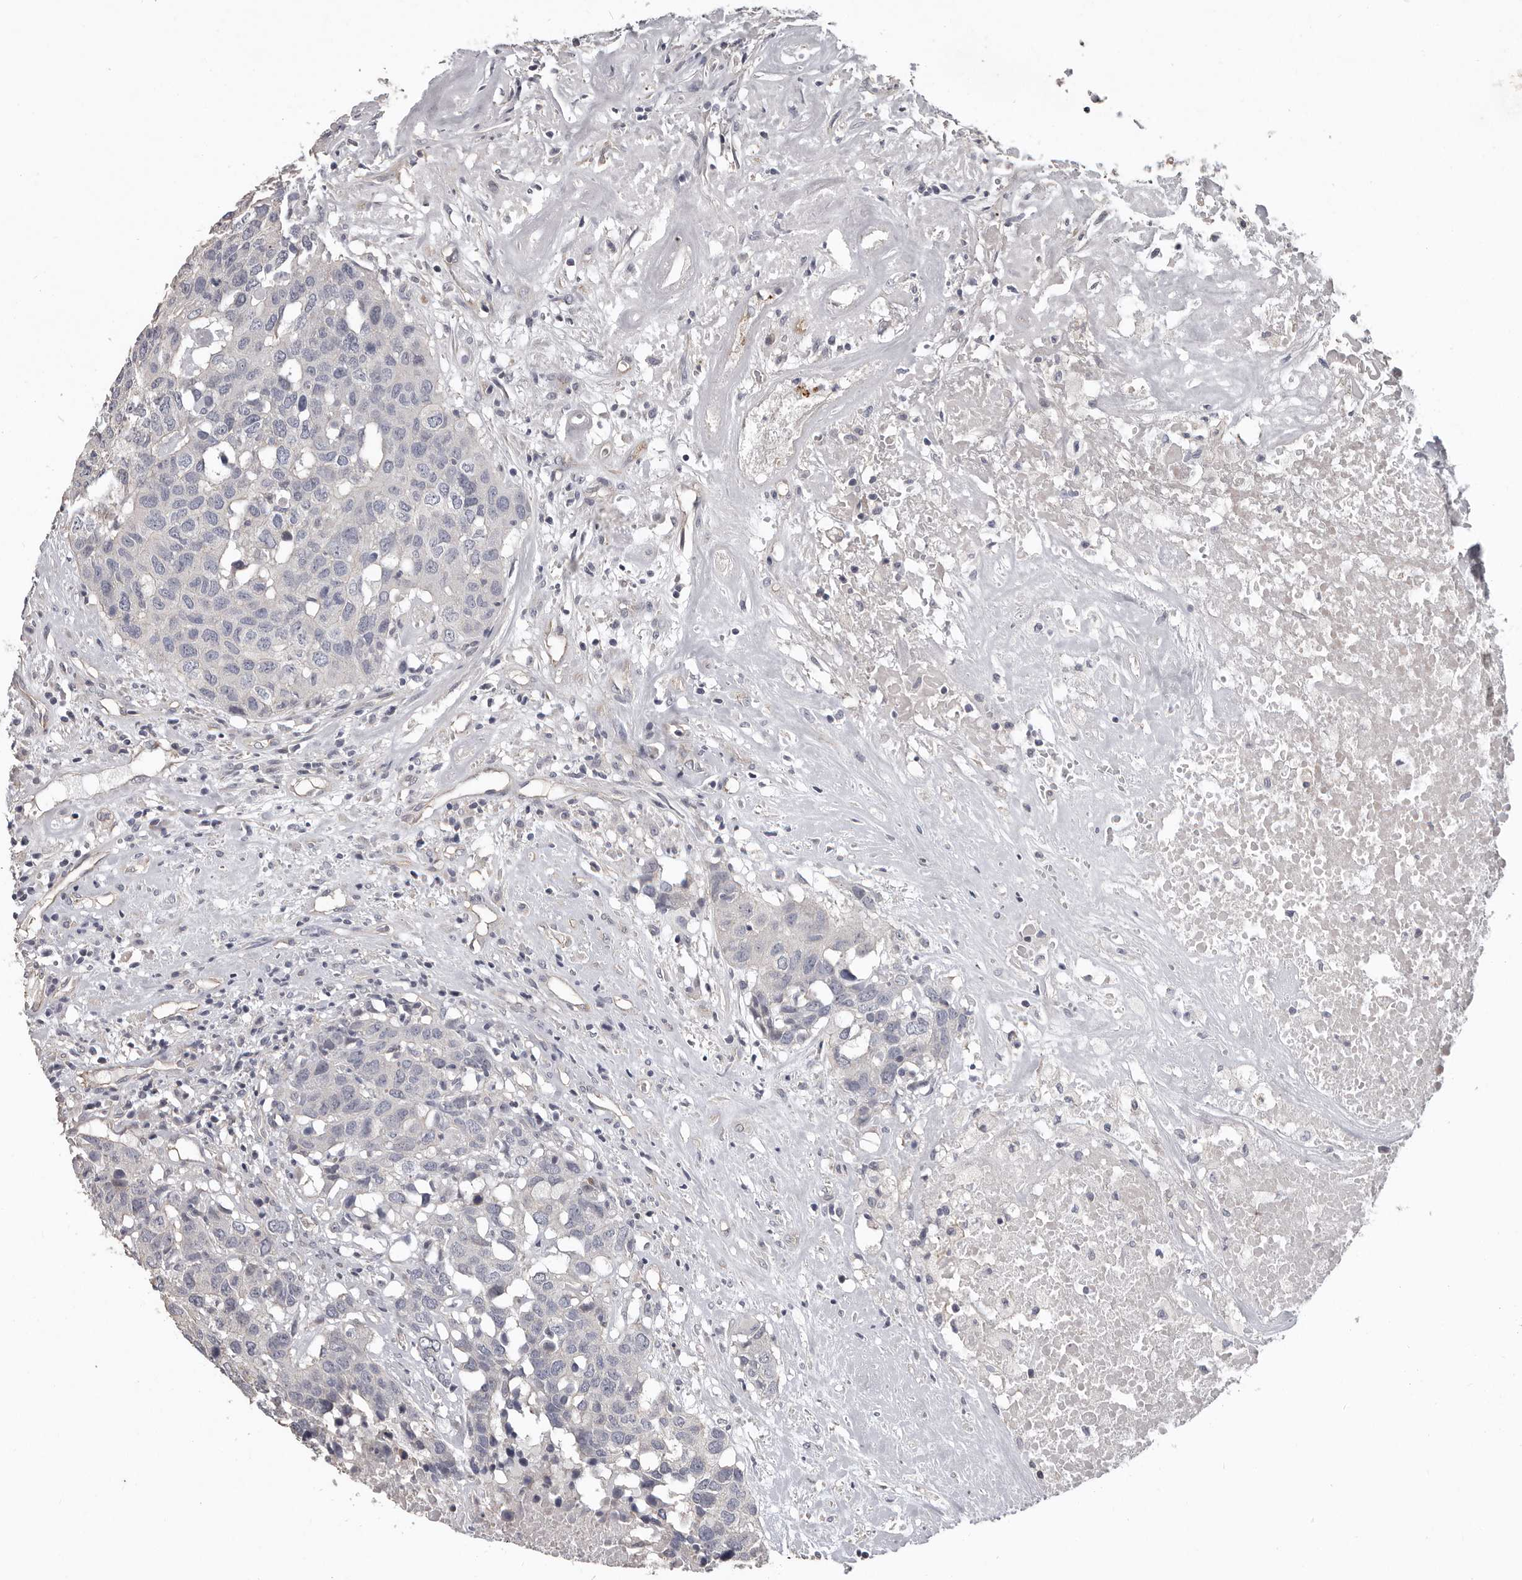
{"staining": {"intensity": "negative", "quantity": "none", "location": "none"}, "tissue": "head and neck cancer", "cell_type": "Tumor cells", "image_type": "cancer", "snomed": [{"axis": "morphology", "description": "Squamous cell carcinoma, NOS"}, {"axis": "topography", "description": "Head-Neck"}], "caption": "An image of human head and neck cancer is negative for staining in tumor cells.", "gene": "RNF217", "patient": {"sex": "male", "age": 66}}